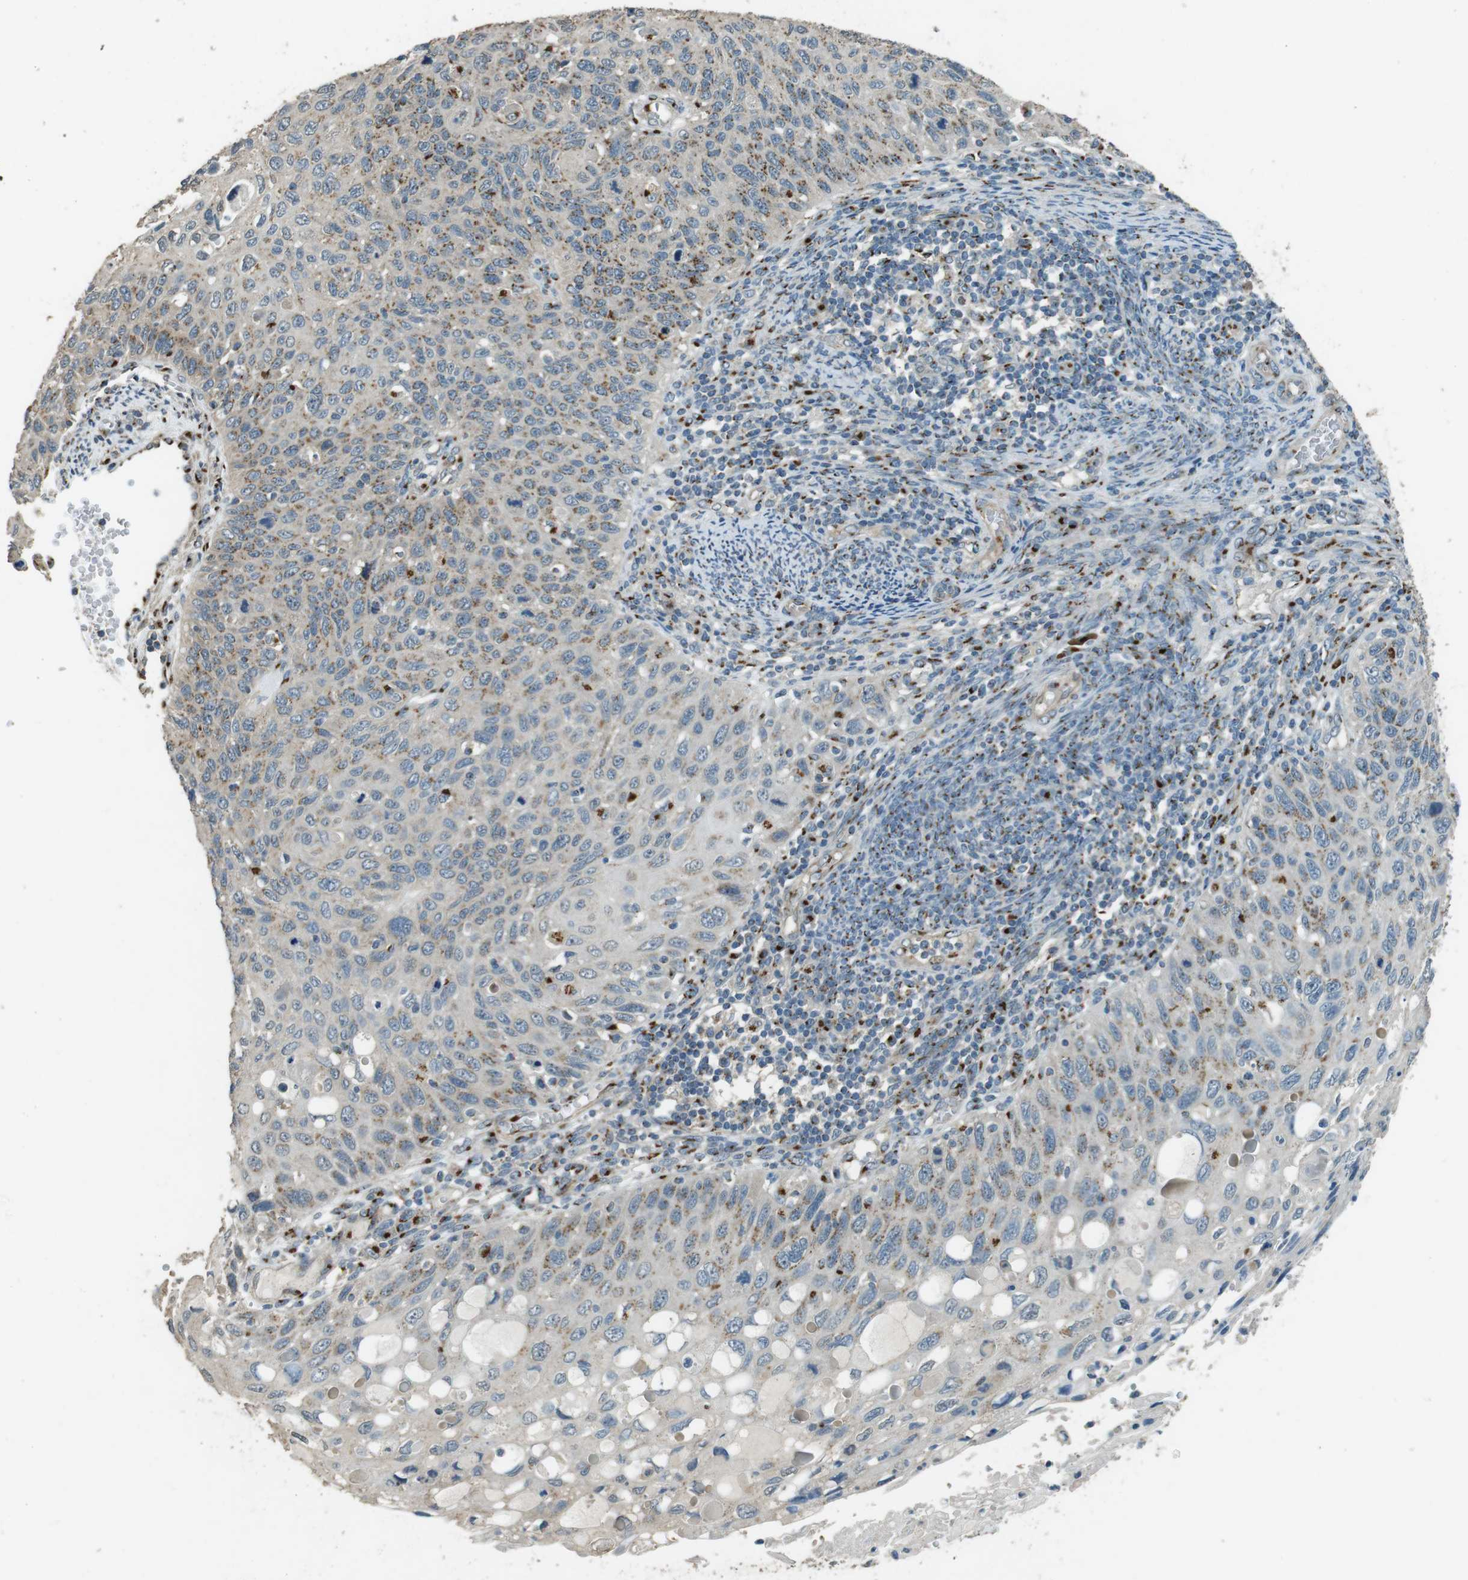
{"staining": {"intensity": "weak", "quantity": ">75%", "location": "cytoplasmic/membranous"}, "tissue": "cervical cancer", "cell_type": "Tumor cells", "image_type": "cancer", "snomed": [{"axis": "morphology", "description": "Squamous cell carcinoma, NOS"}, {"axis": "topography", "description": "Cervix"}], "caption": "A brown stain highlights weak cytoplasmic/membranous staining of a protein in cervical squamous cell carcinoma tumor cells.", "gene": "TMEM115", "patient": {"sex": "female", "age": 70}}